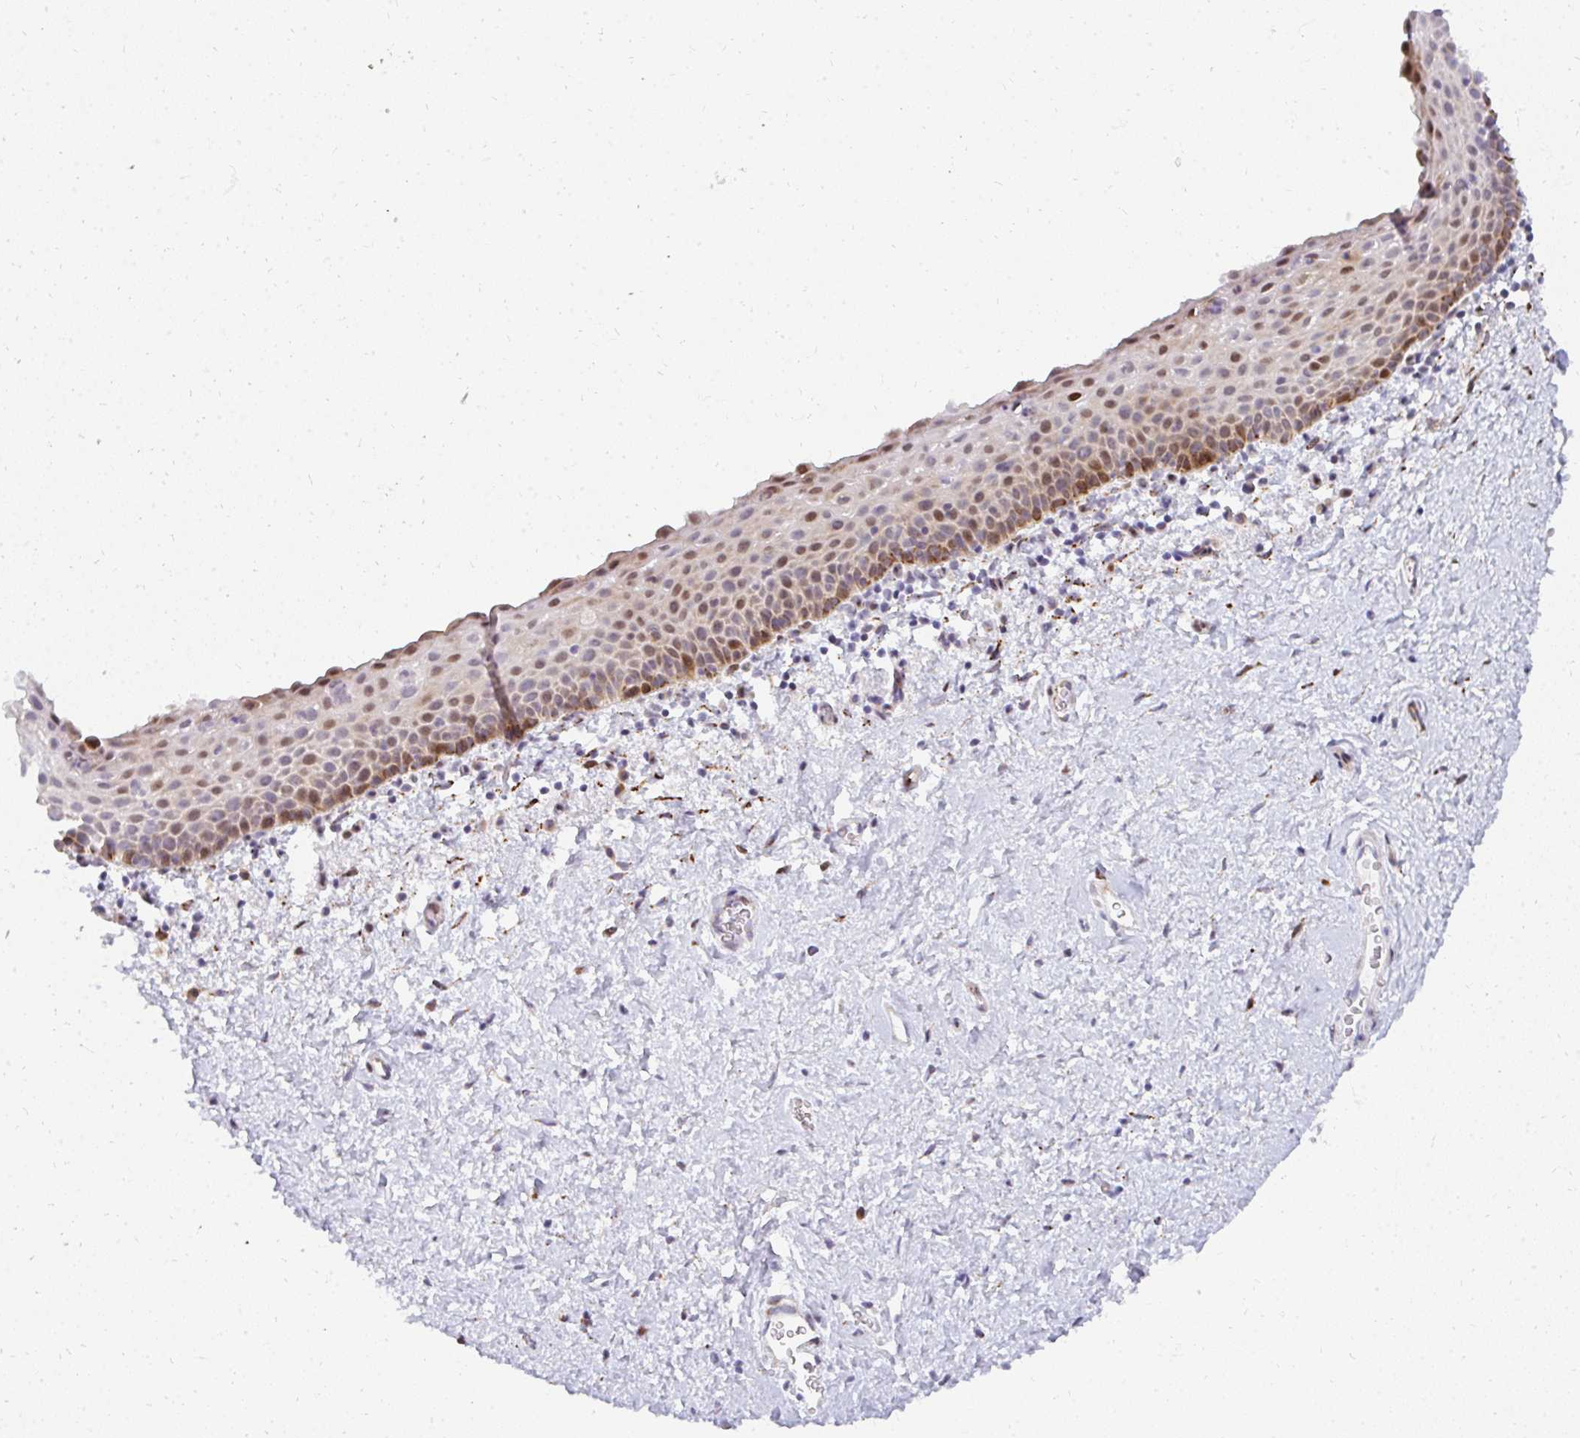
{"staining": {"intensity": "moderate", "quantity": "25%-75%", "location": "nuclear"}, "tissue": "vagina", "cell_type": "Squamous epithelial cells", "image_type": "normal", "snomed": [{"axis": "morphology", "description": "Normal tissue, NOS"}, {"axis": "topography", "description": "Vagina"}], "caption": "Immunohistochemistry micrograph of unremarkable human vagina stained for a protein (brown), which demonstrates medium levels of moderate nuclear staining in approximately 25%-75% of squamous epithelial cells.", "gene": "PLA2G5", "patient": {"sex": "female", "age": 61}}